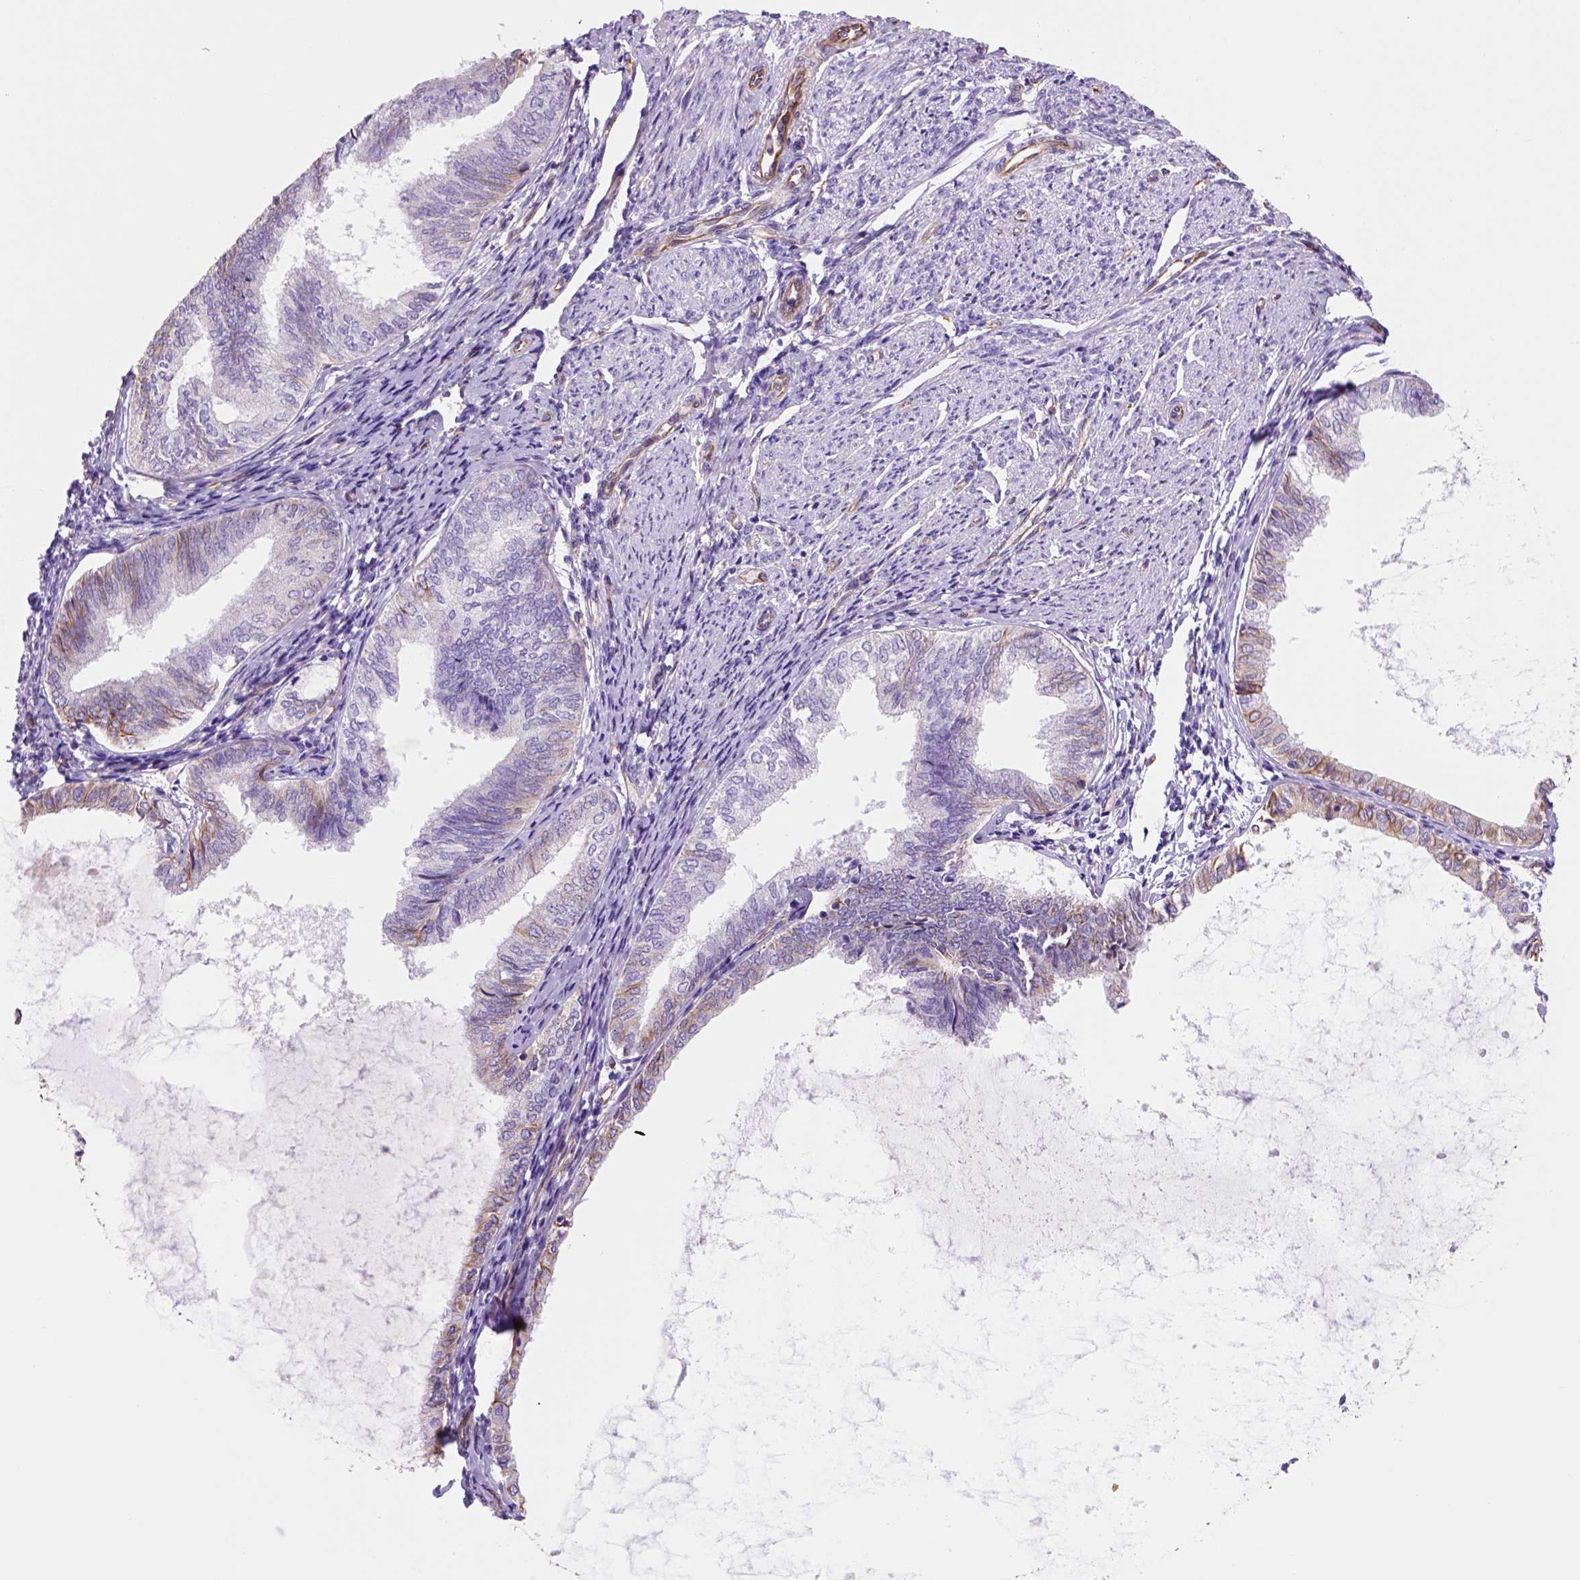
{"staining": {"intensity": "moderate", "quantity": "25%-75%", "location": "cytoplasmic/membranous"}, "tissue": "endometrial cancer", "cell_type": "Tumor cells", "image_type": "cancer", "snomed": [{"axis": "morphology", "description": "Adenocarcinoma, NOS"}, {"axis": "topography", "description": "Endometrium"}], "caption": "Protein staining of adenocarcinoma (endometrial) tissue displays moderate cytoplasmic/membranous expression in about 25%-75% of tumor cells.", "gene": "ZZZ3", "patient": {"sex": "female", "age": 68}}